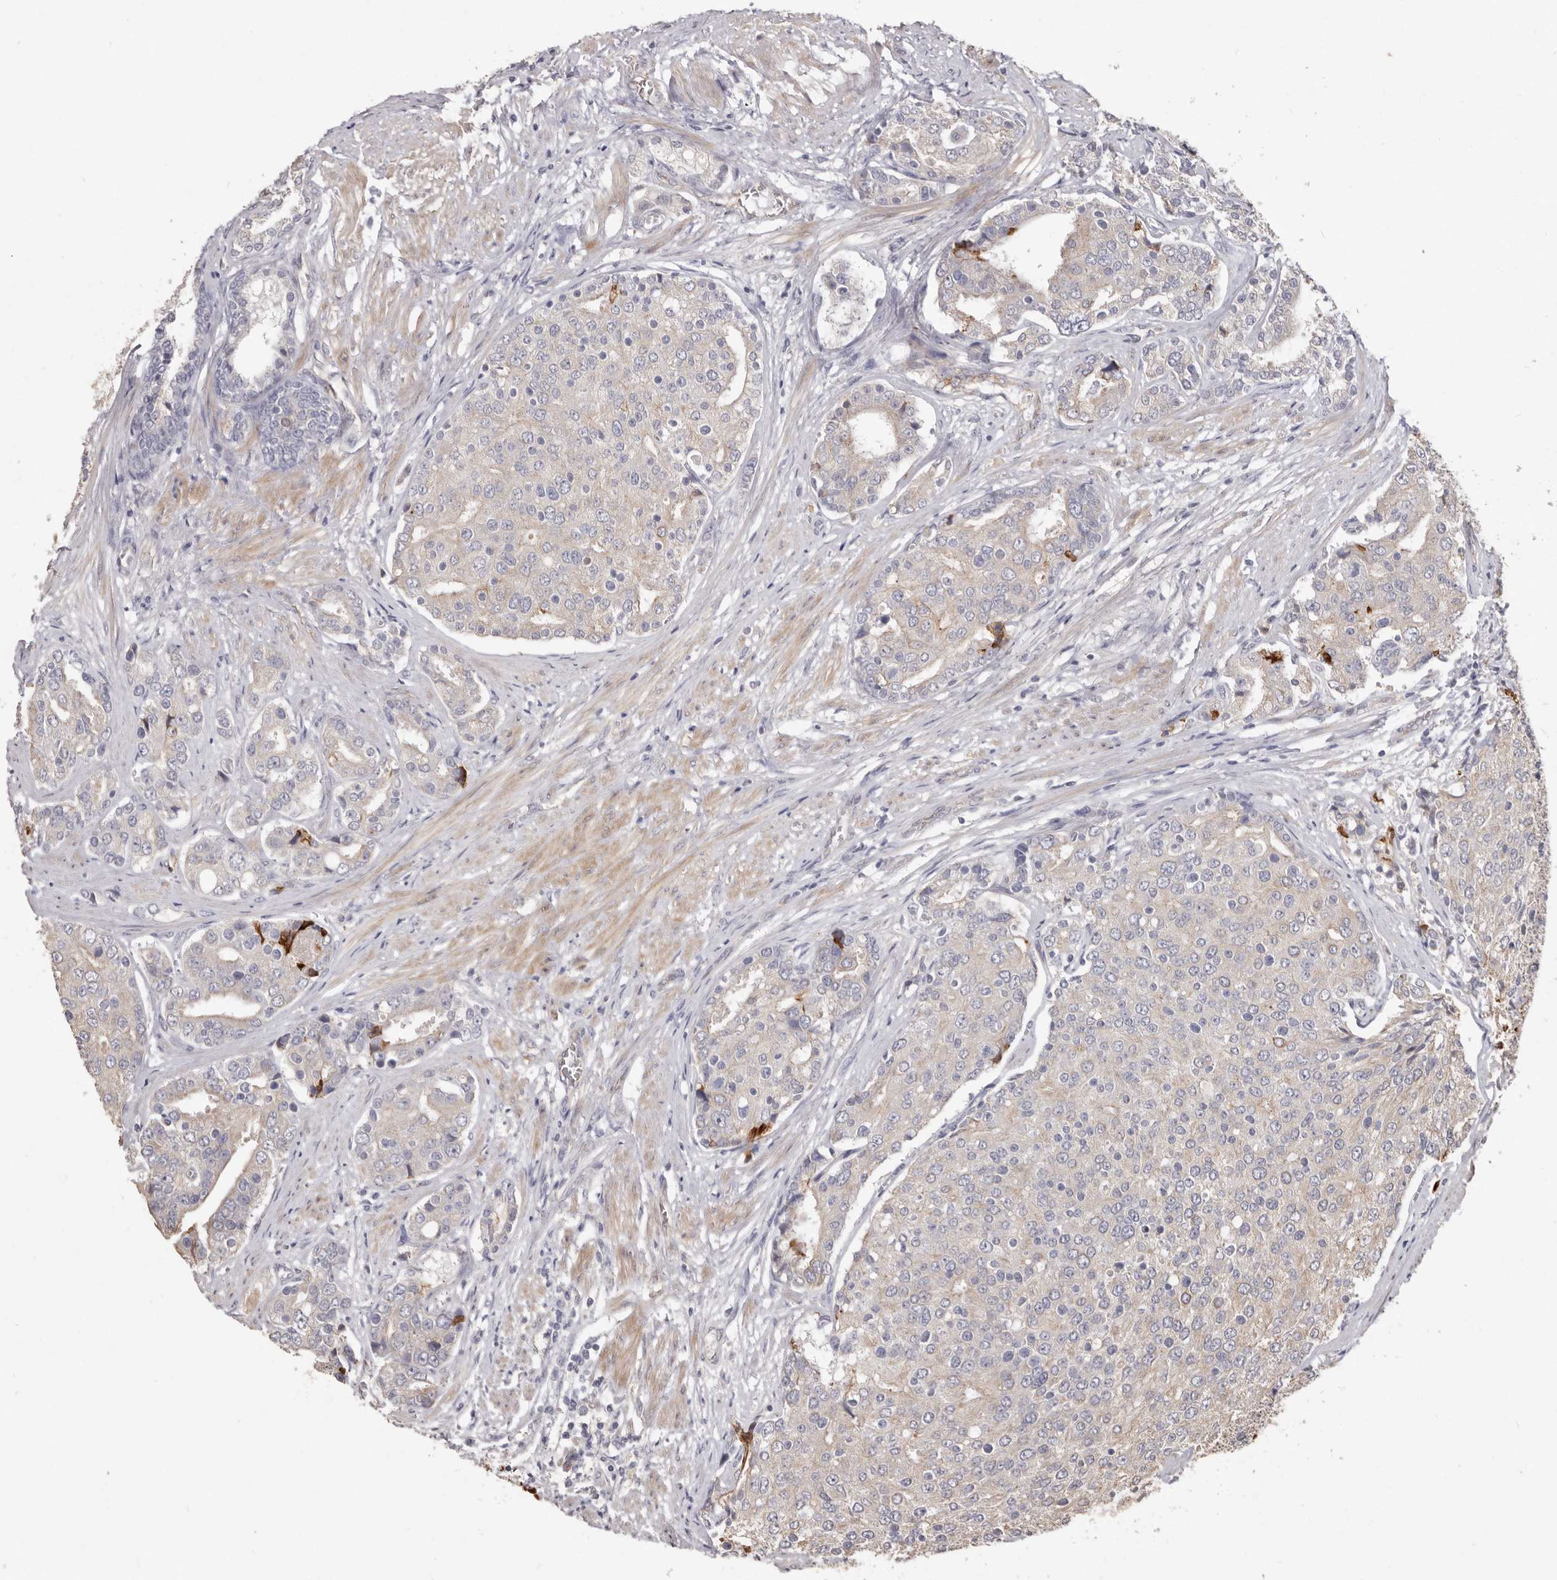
{"staining": {"intensity": "strong", "quantity": "<25%", "location": "cytoplasmic/membranous"}, "tissue": "prostate cancer", "cell_type": "Tumor cells", "image_type": "cancer", "snomed": [{"axis": "morphology", "description": "Adenocarcinoma, High grade"}, {"axis": "topography", "description": "Prostate"}], "caption": "High-magnification brightfield microscopy of high-grade adenocarcinoma (prostate) stained with DAB (brown) and counterstained with hematoxylin (blue). tumor cells exhibit strong cytoplasmic/membranous positivity is present in approximately<25% of cells.", "gene": "ZYG11B", "patient": {"sex": "male", "age": 50}}